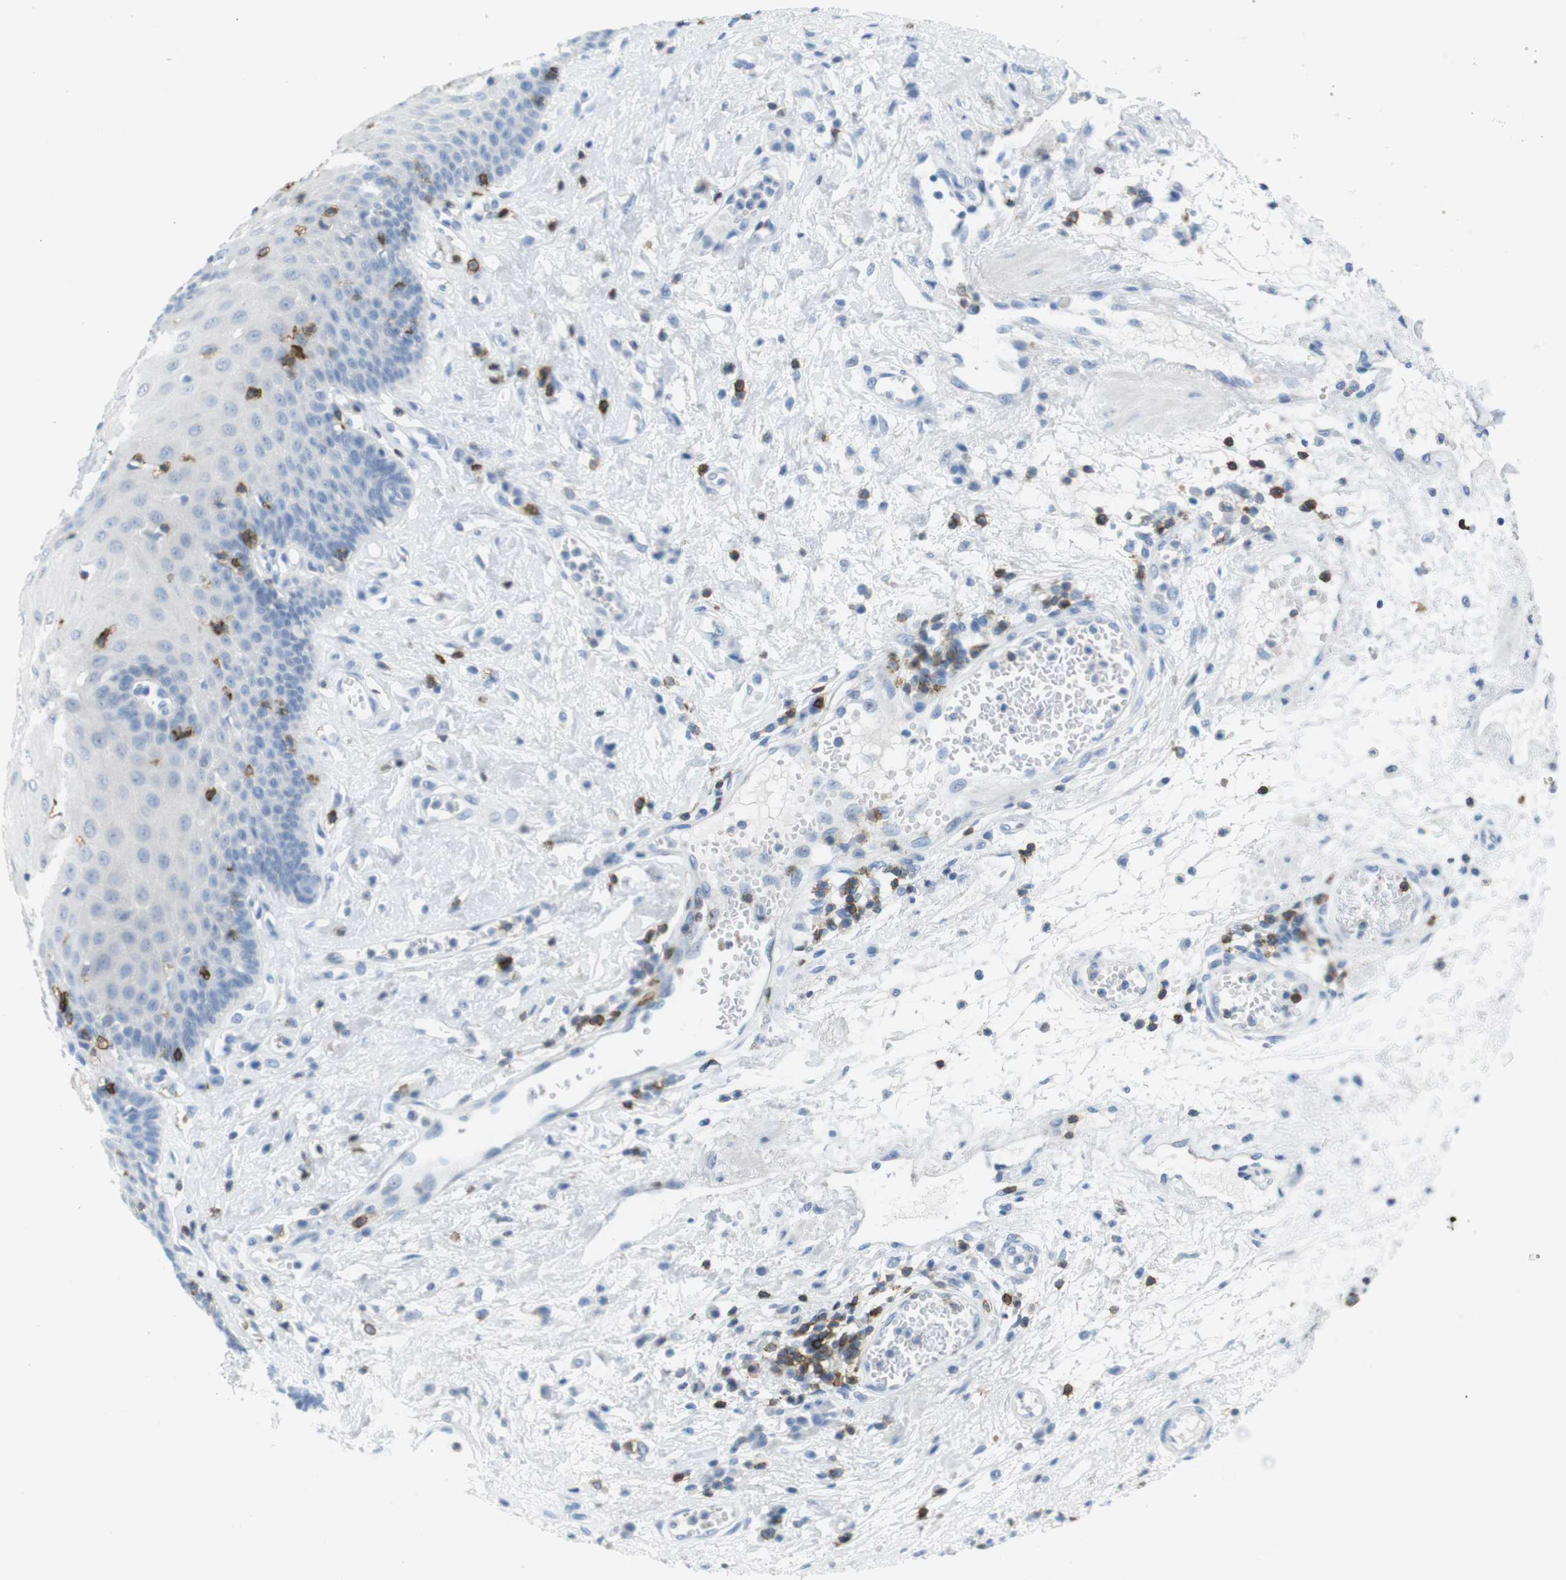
{"staining": {"intensity": "negative", "quantity": "none", "location": "none"}, "tissue": "esophagus", "cell_type": "Squamous epithelial cells", "image_type": "normal", "snomed": [{"axis": "morphology", "description": "Normal tissue, NOS"}, {"axis": "morphology", "description": "Squamous cell carcinoma, NOS"}, {"axis": "topography", "description": "Esophagus"}], "caption": "This is an immunohistochemistry (IHC) histopathology image of unremarkable human esophagus. There is no expression in squamous epithelial cells.", "gene": "CD5", "patient": {"sex": "male", "age": 65}}